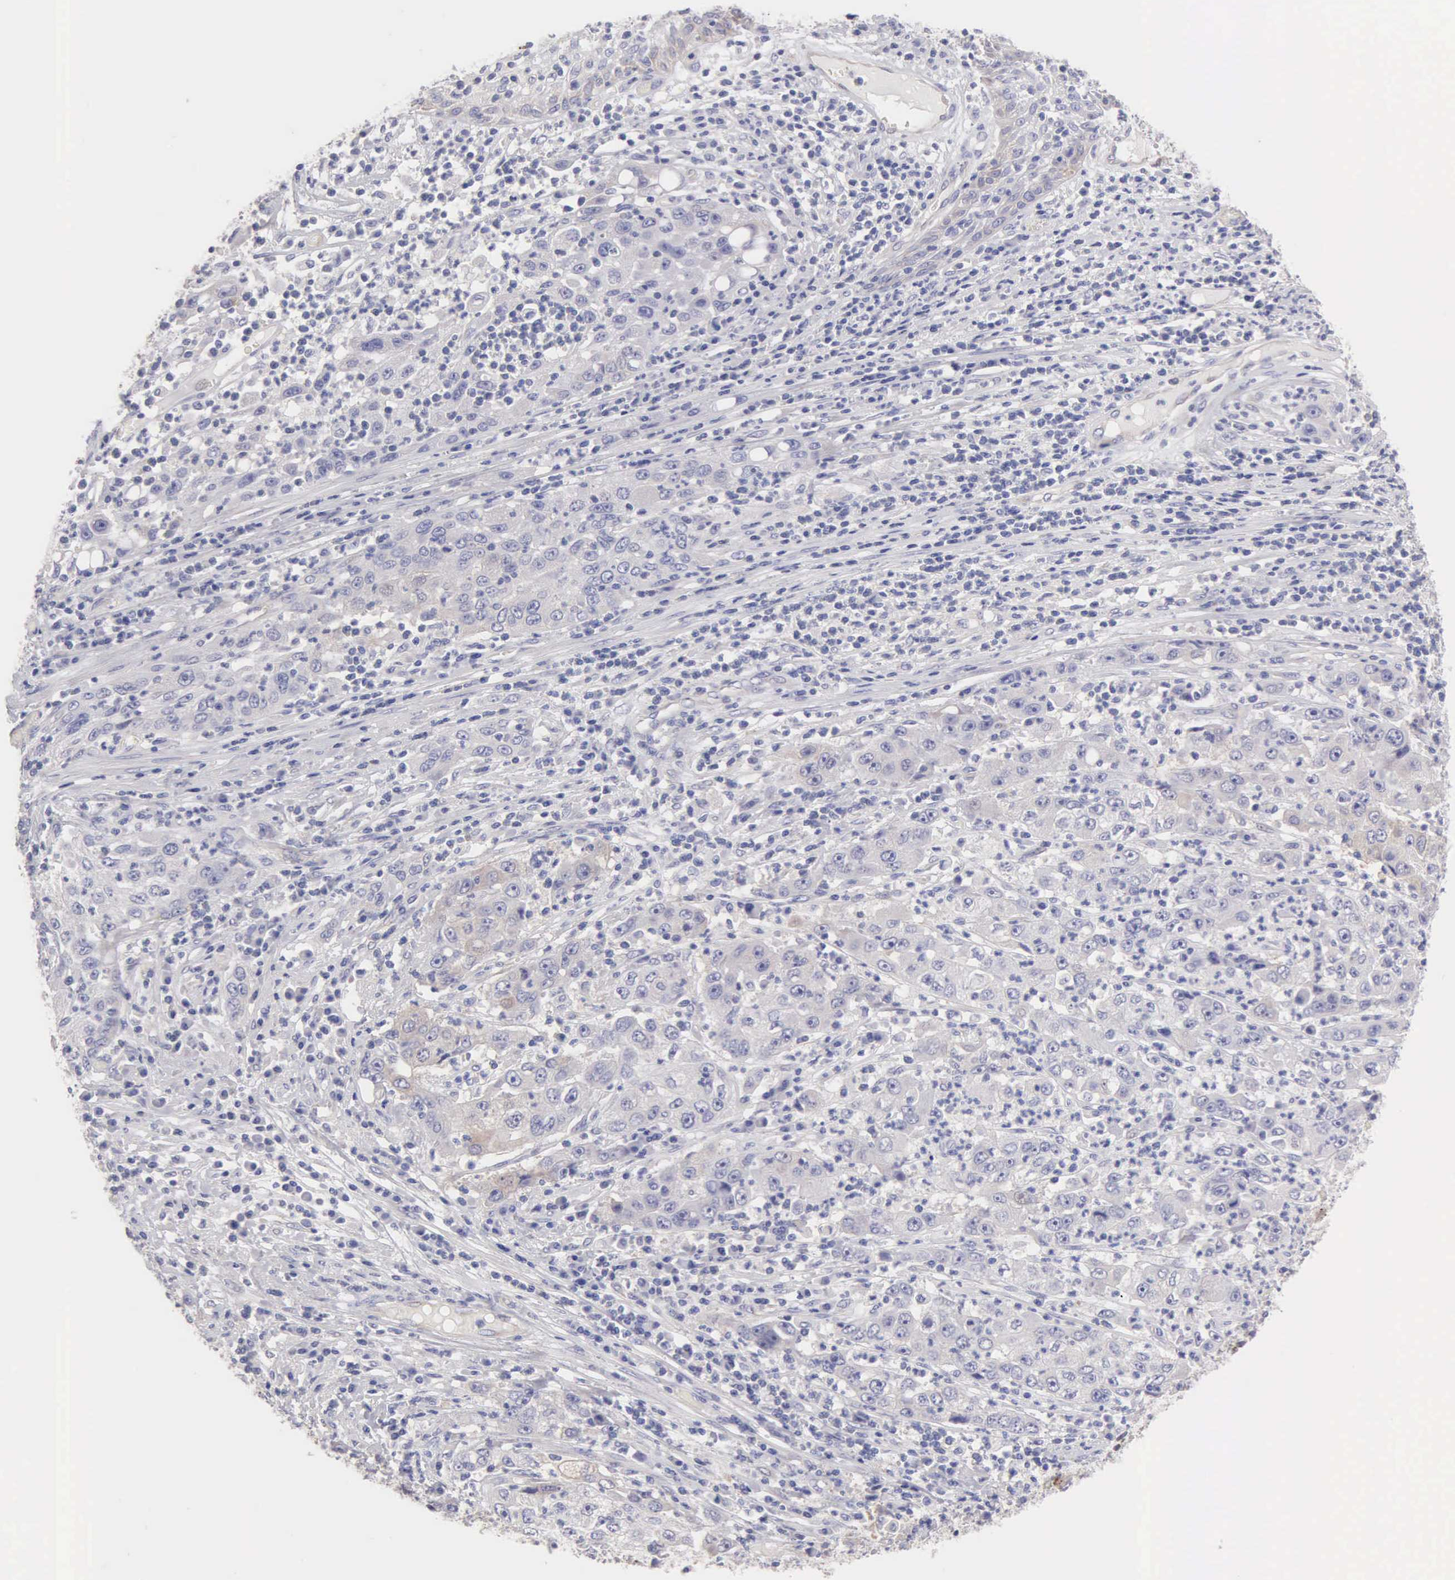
{"staining": {"intensity": "weak", "quantity": "<25%", "location": "cytoplasmic/membranous"}, "tissue": "cervical cancer", "cell_type": "Tumor cells", "image_type": "cancer", "snomed": [{"axis": "morphology", "description": "Squamous cell carcinoma, NOS"}, {"axis": "topography", "description": "Cervix"}], "caption": "DAB (3,3'-diaminobenzidine) immunohistochemical staining of cervical cancer (squamous cell carcinoma) exhibits no significant positivity in tumor cells.", "gene": "APP", "patient": {"sex": "female", "age": 36}}